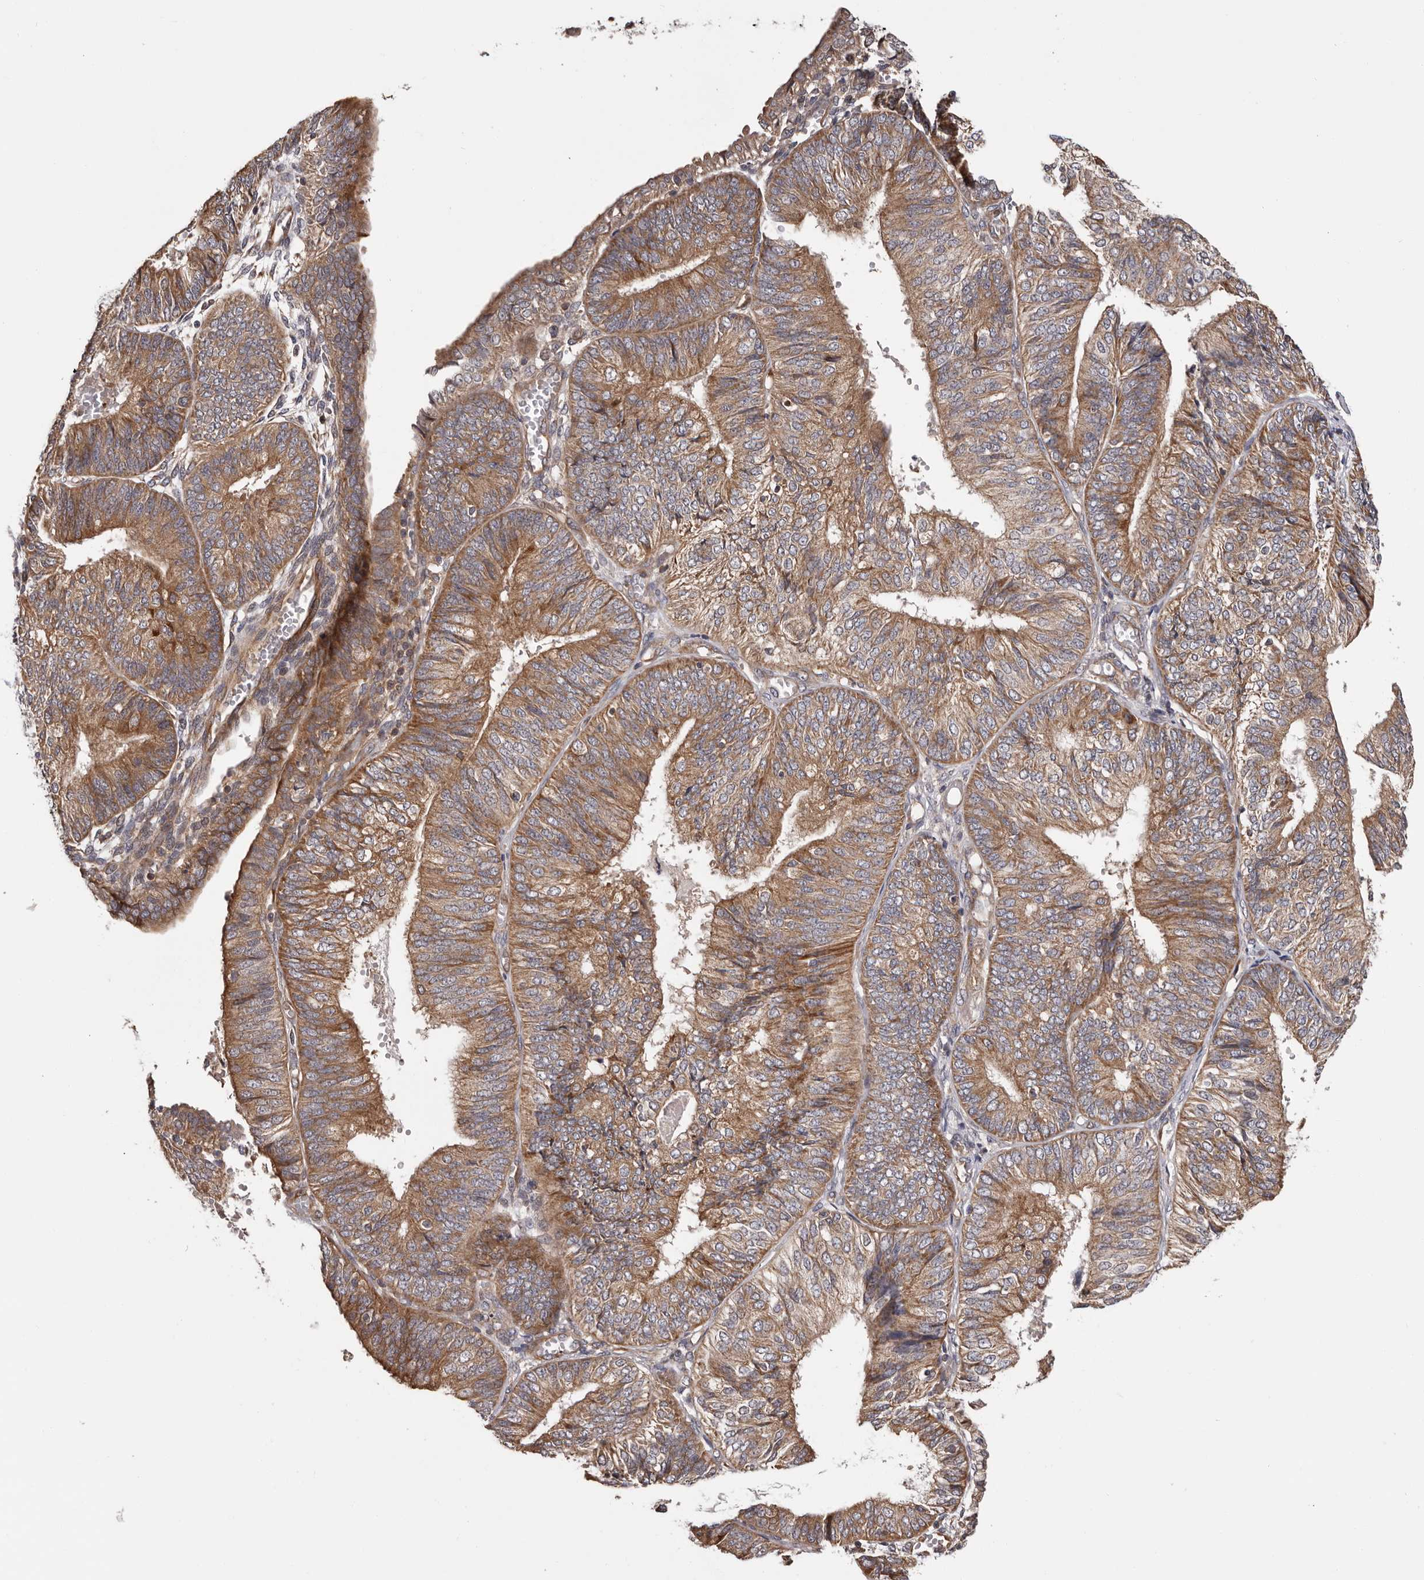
{"staining": {"intensity": "moderate", "quantity": ">75%", "location": "cytoplasmic/membranous"}, "tissue": "endometrial cancer", "cell_type": "Tumor cells", "image_type": "cancer", "snomed": [{"axis": "morphology", "description": "Adenocarcinoma, NOS"}, {"axis": "topography", "description": "Endometrium"}], "caption": "Moderate cytoplasmic/membranous positivity for a protein is present in about >75% of tumor cells of endometrial cancer (adenocarcinoma) using immunohistochemistry.", "gene": "VPS37A", "patient": {"sex": "female", "age": 58}}